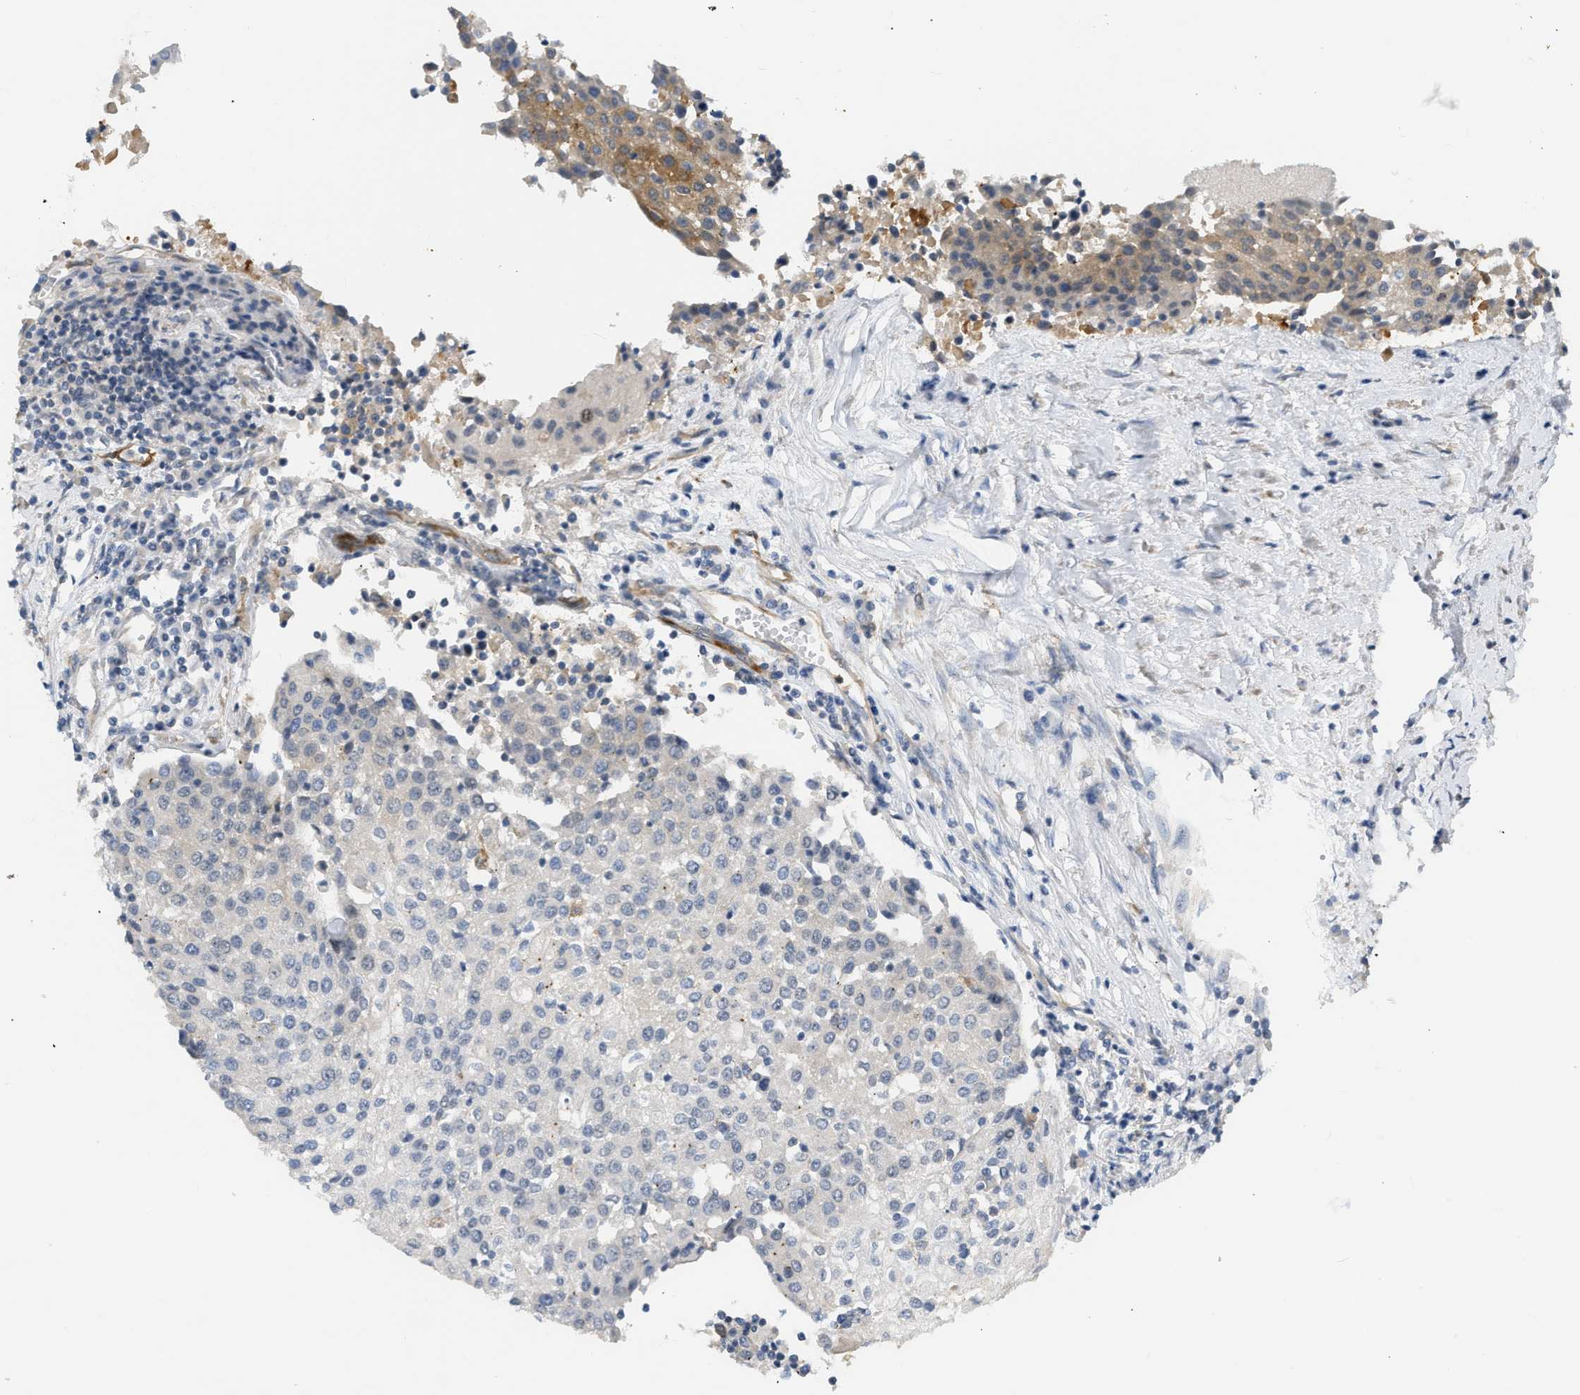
{"staining": {"intensity": "moderate", "quantity": "<25%", "location": "cytoplasmic/membranous"}, "tissue": "urothelial cancer", "cell_type": "Tumor cells", "image_type": "cancer", "snomed": [{"axis": "morphology", "description": "Urothelial carcinoma, High grade"}, {"axis": "topography", "description": "Urinary bladder"}], "caption": "High-power microscopy captured an IHC photomicrograph of high-grade urothelial carcinoma, revealing moderate cytoplasmic/membranous positivity in approximately <25% of tumor cells.", "gene": "ZNF408", "patient": {"sex": "female", "age": 85}}